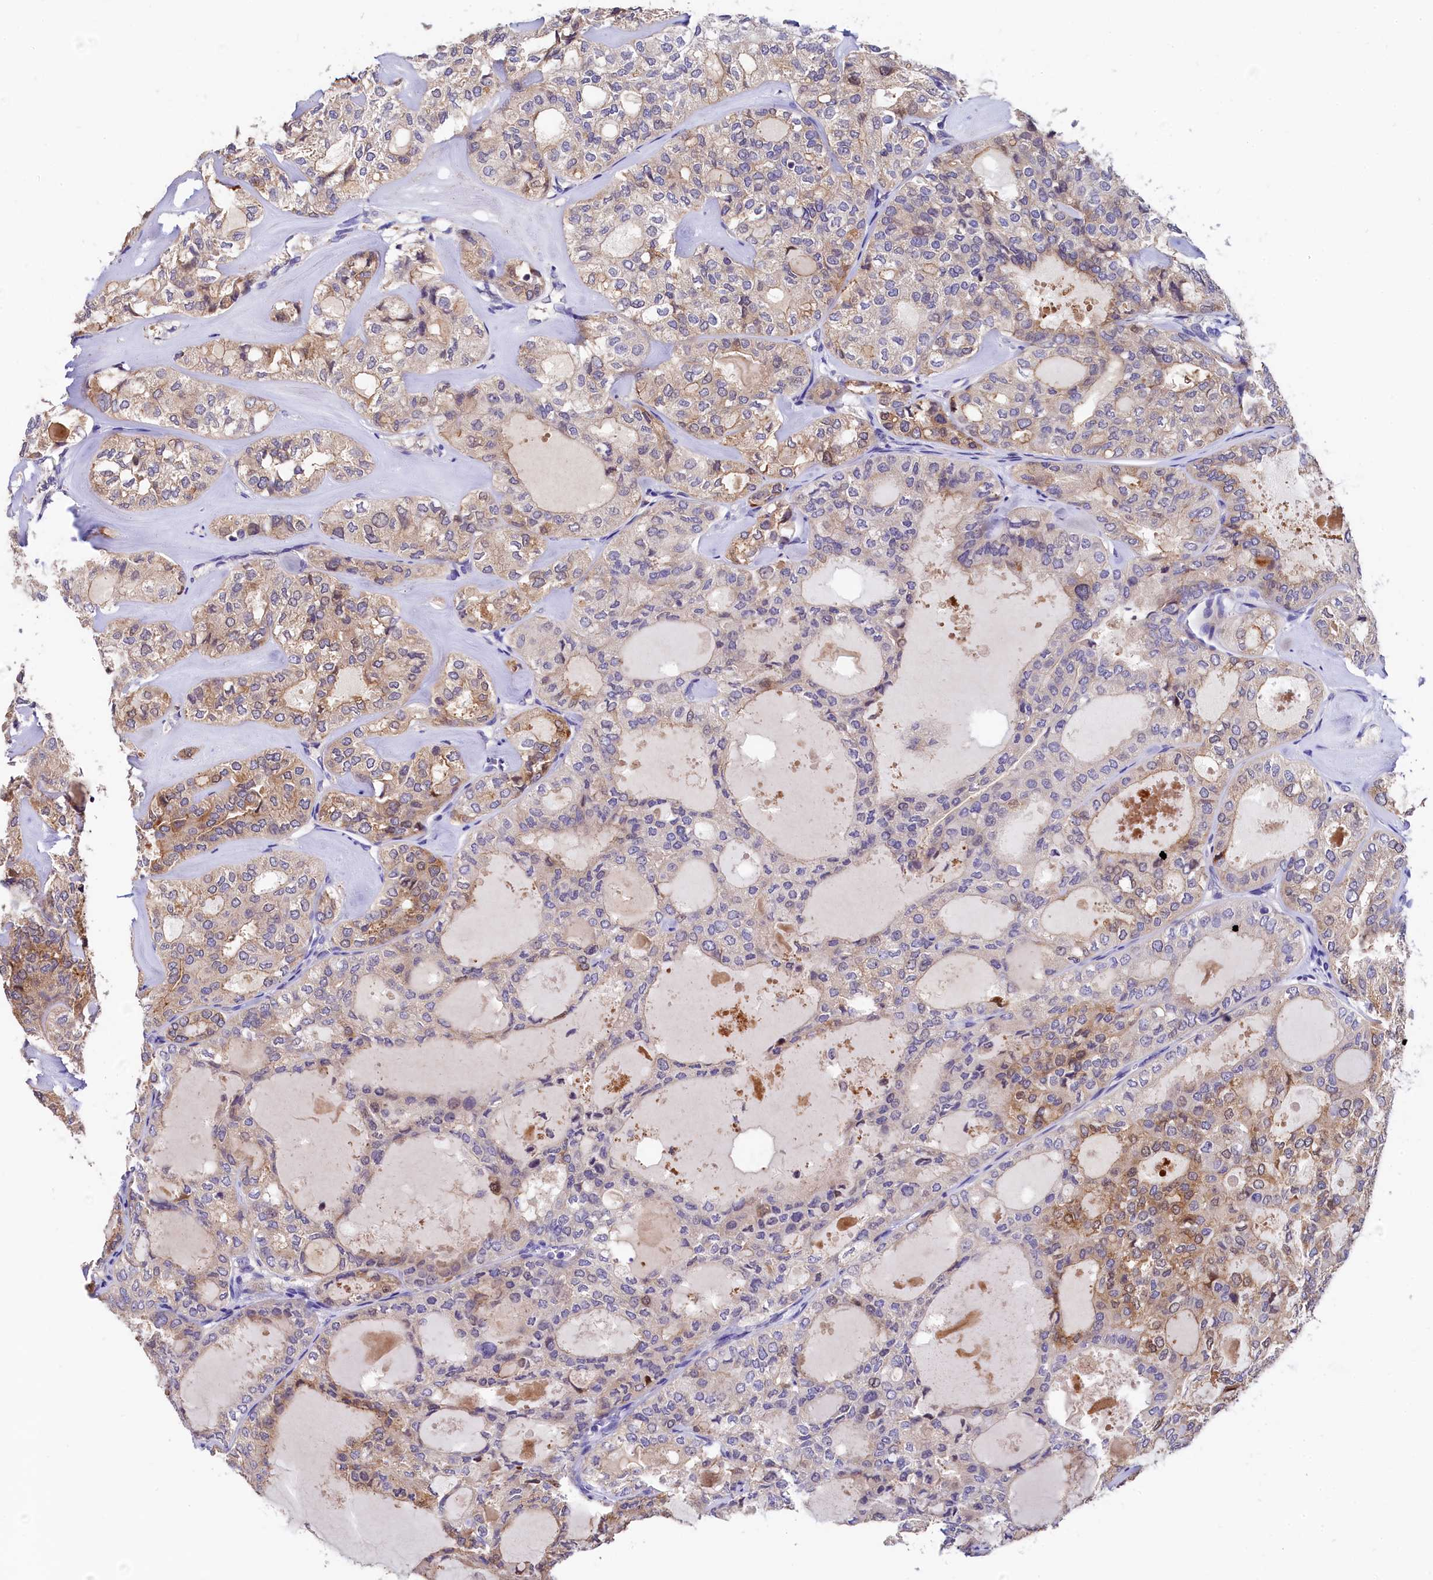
{"staining": {"intensity": "weak", "quantity": "<25%", "location": "cytoplasmic/membranous"}, "tissue": "thyroid cancer", "cell_type": "Tumor cells", "image_type": "cancer", "snomed": [{"axis": "morphology", "description": "Follicular adenoma carcinoma, NOS"}, {"axis": "topography", "description": "Thyroid gland"}], "caption": "Tumor cells are negative for brown protein staining in thyroid follicular adenoma carcinoma.", "gene": "EPS8L2", "patient": {"sex": "male", "age": 75}}